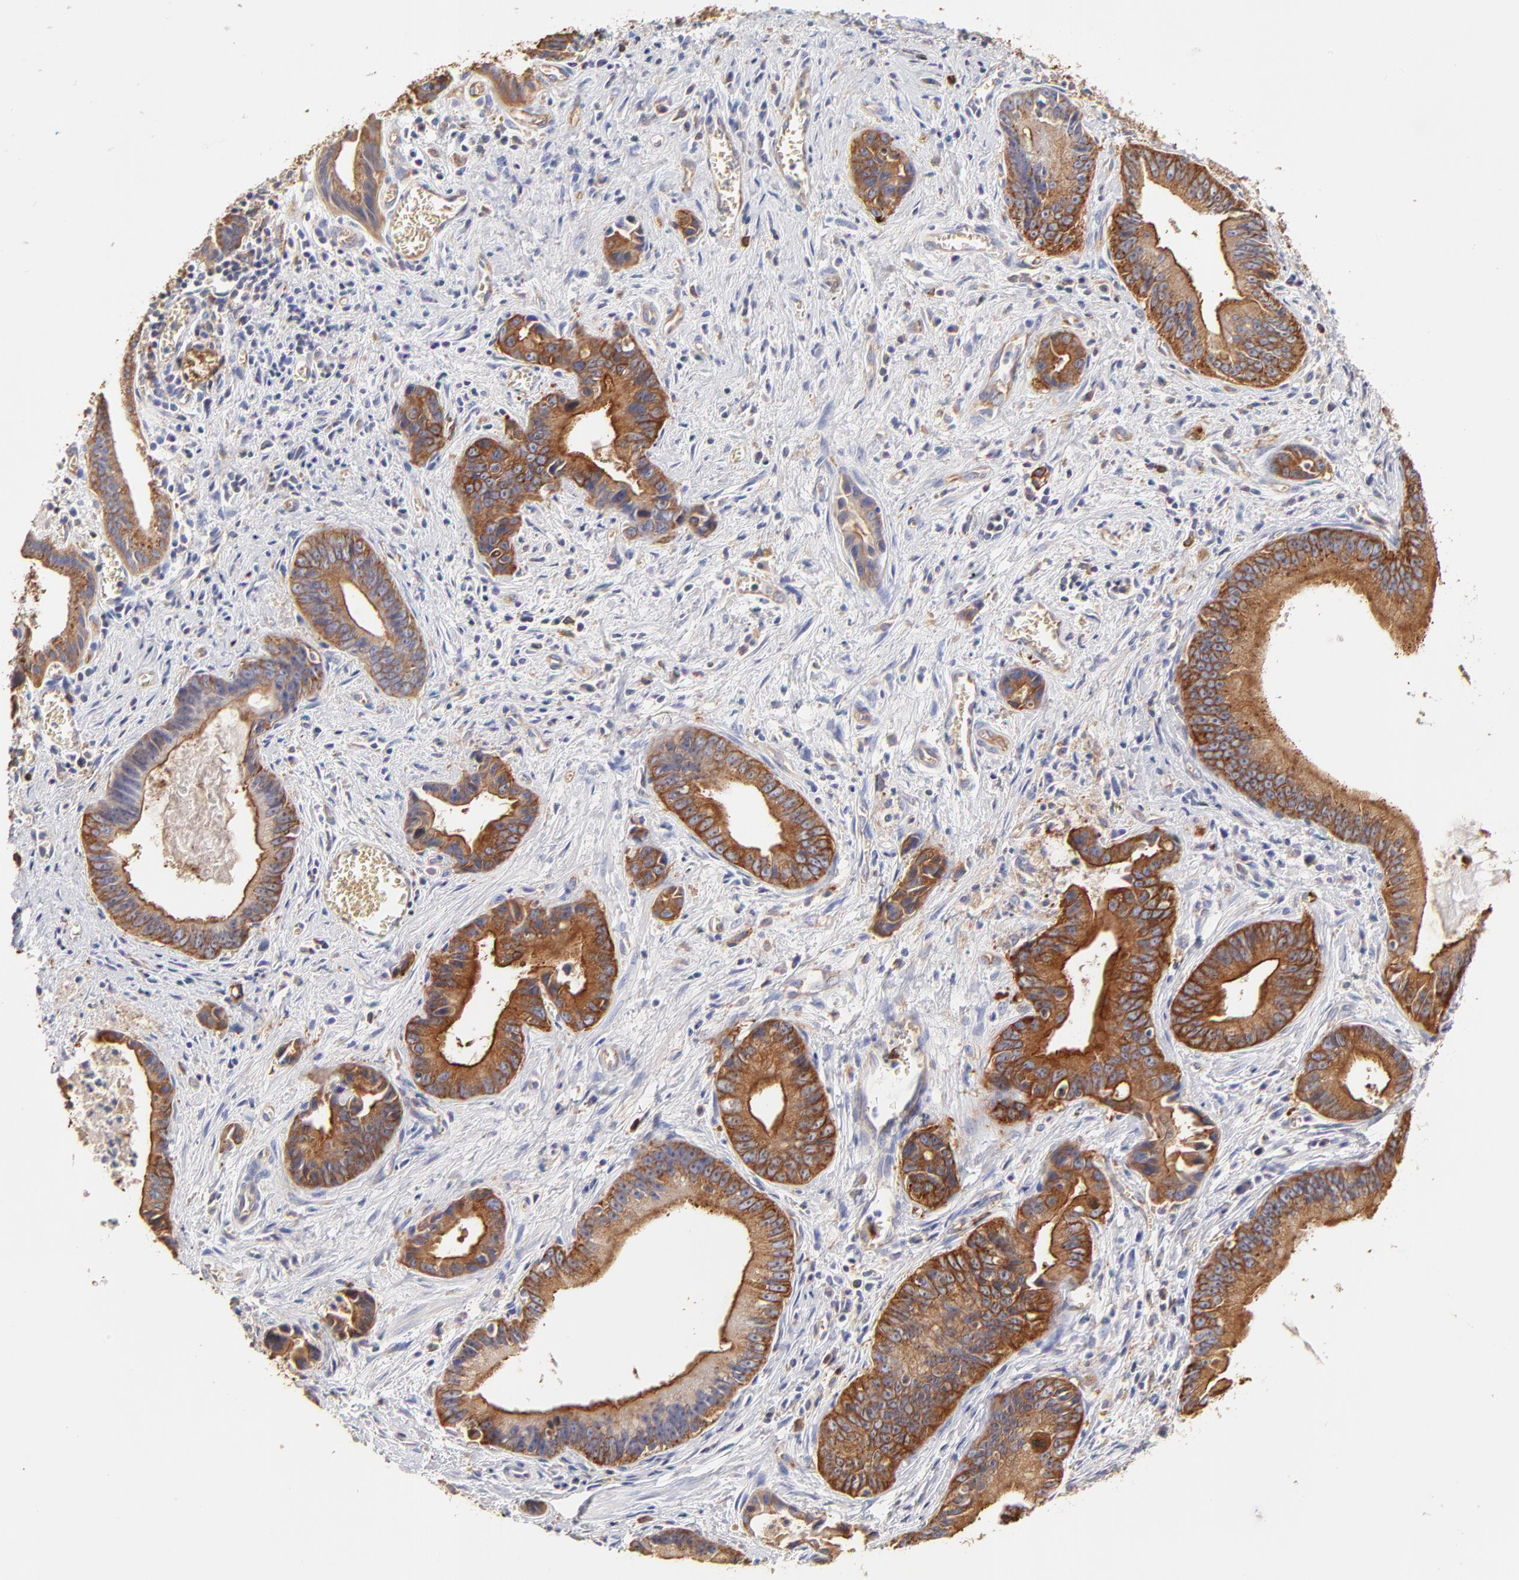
{"staining": {"intensity": "moderate", "quantity": ">75%", "location": "cytoplasmic/membranous"}, "tissue": "liver cancer", "cell_type": "Tumor cells", "image_type": "cancer", "snomed": [{"axis": "morphology", "description": "Cholangiocarcinoma"}, {"axis": "topography", "description": "Liver"}], "caption": "Liver cancer tissue reveals moderate cytoplasmic/membranous expression in approximately >75% of tumor cells", "gene": "CD2AP", "patient": {"sex": "female", "age": 55}}